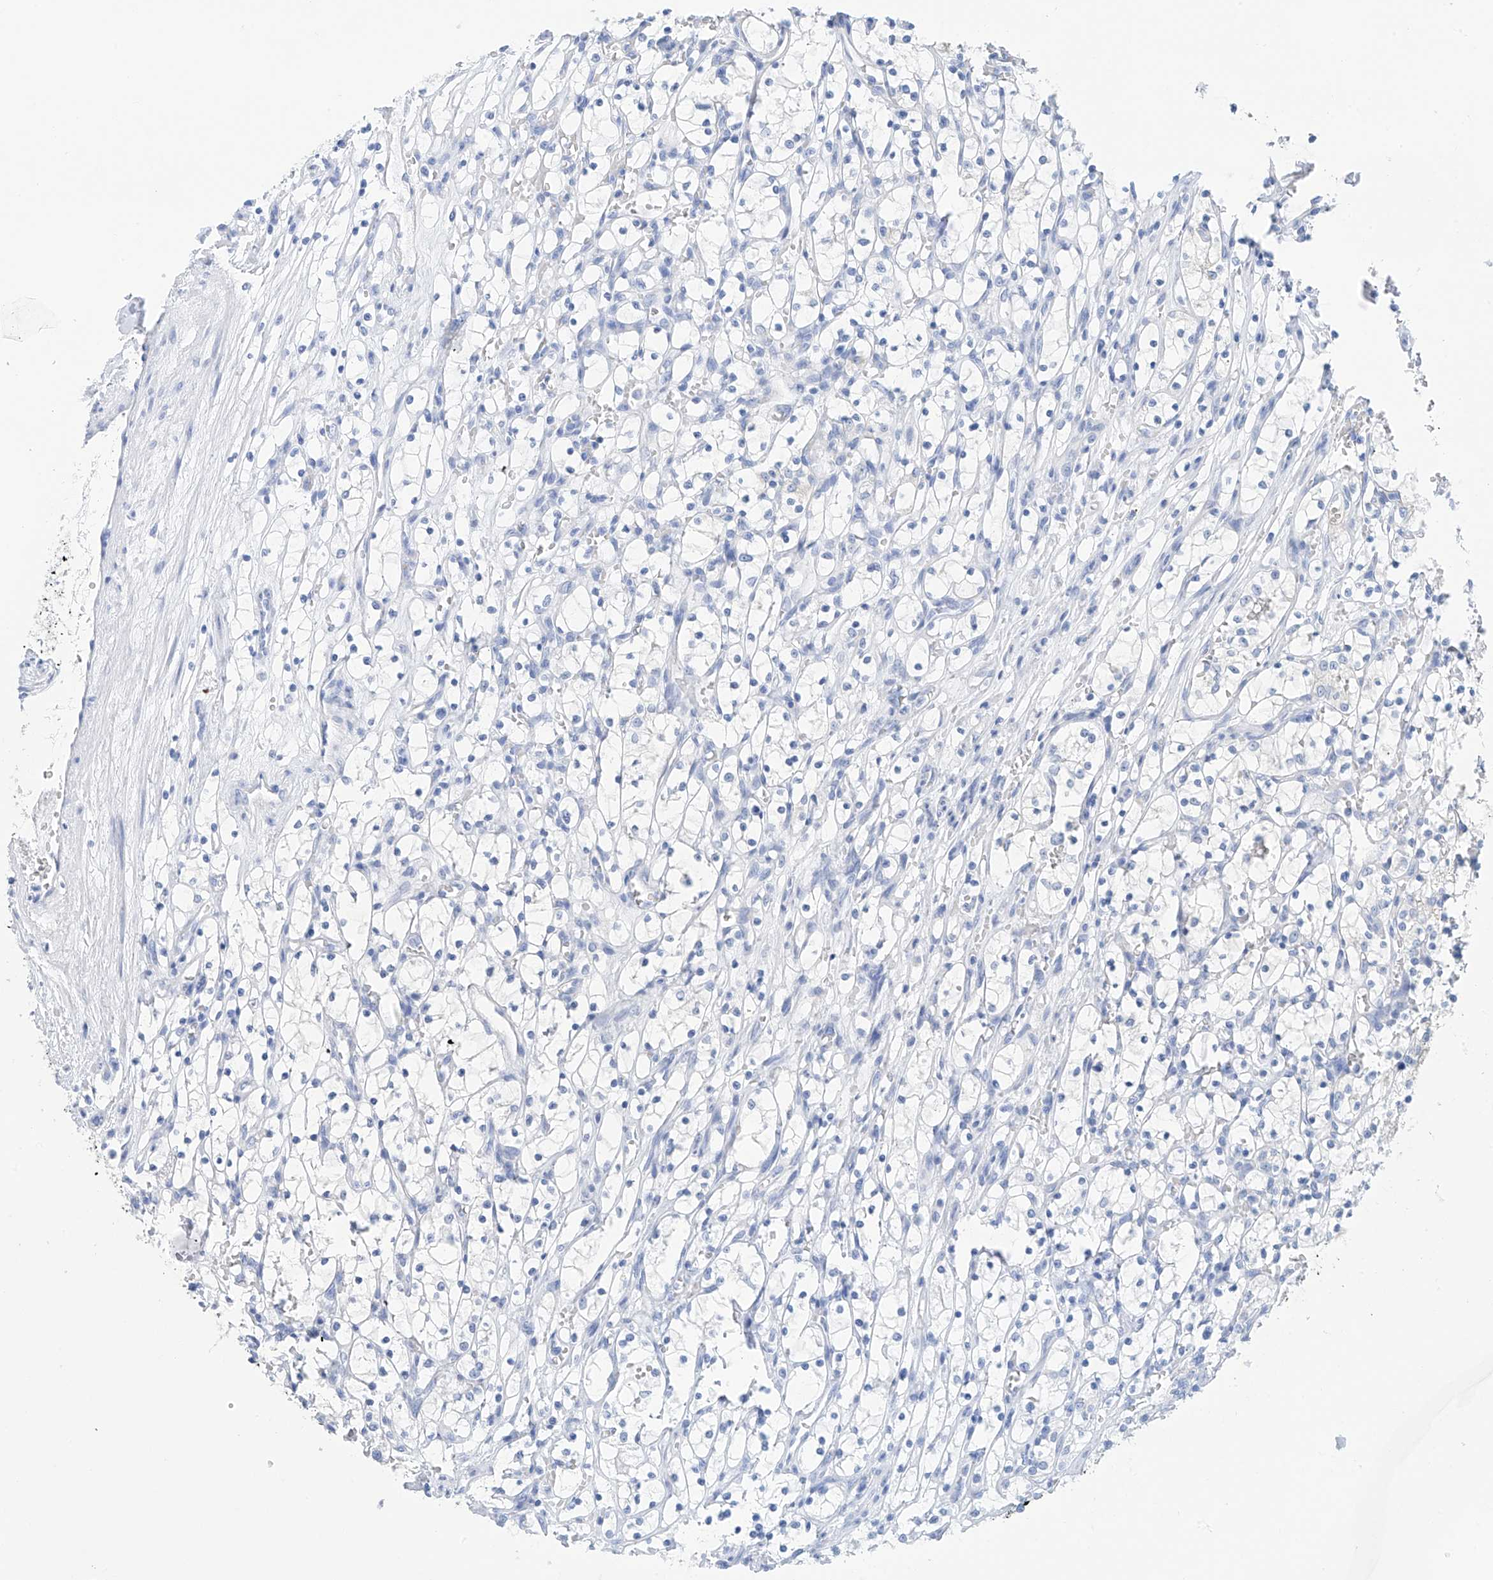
{"staining": {"intensity": "negative", "quantity": "none", "location": "none"}, "tissue": "renal cancer", "cell_type": "Tumor cells", "image_type": "cancer", "snomed": [{"axis": "morphology", "description": "Adenocarcinoma, NOS"}, {"axis": "topography", "description": "Kidney"}], "caption": "Immunohistochemistry (IHC) of renal adenocarcinoma shows no positivity in tumor cells.", "gene": "PIK3C2B", "patient": {"sex": "female", "age": 69}}